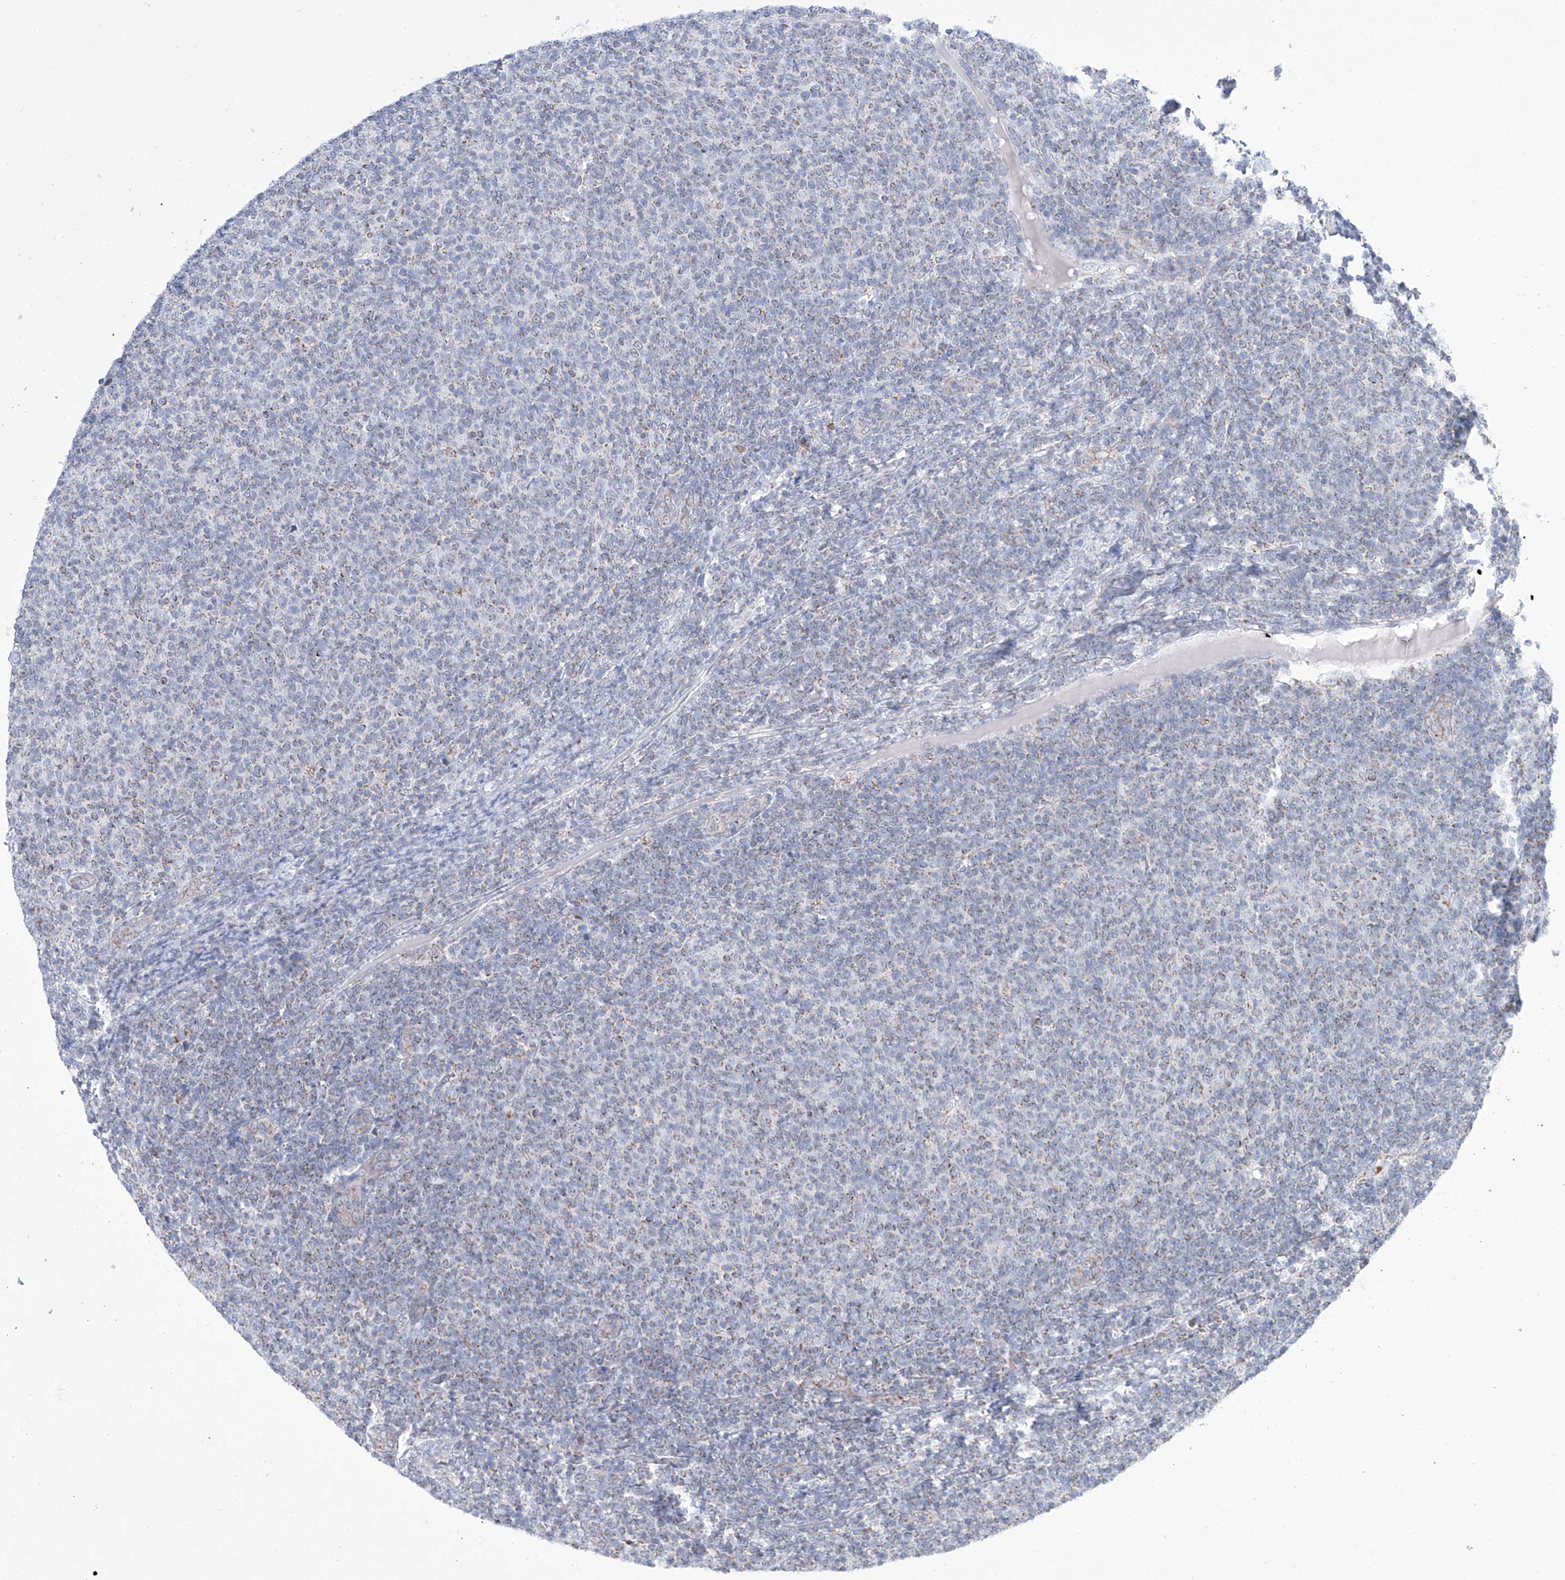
{"staining": {"intensity": "moderate", "quantity": "<25%", "location": "cytoplasmic/membranous"}, "tissue": "lymphoma", "cell_type": "Tumor cells", "image_type": "cancer", "snomed": [{"axis": "morphology", "description": "Malignant lymphoma, non-Hodgkin's type, Low grade"}, {"axis": "topography", "description": "Lymph node"}], "caption": "The image reveals immunohistochemical staining of low-grade malignant lymphoma, non-Hodgkin's type. There is moderate cytoplasmic/membranous staining is present in about <25% of tumor cells.", "gene": "ALDH6A1", "patient": {"sex": "male", "age": 66}}